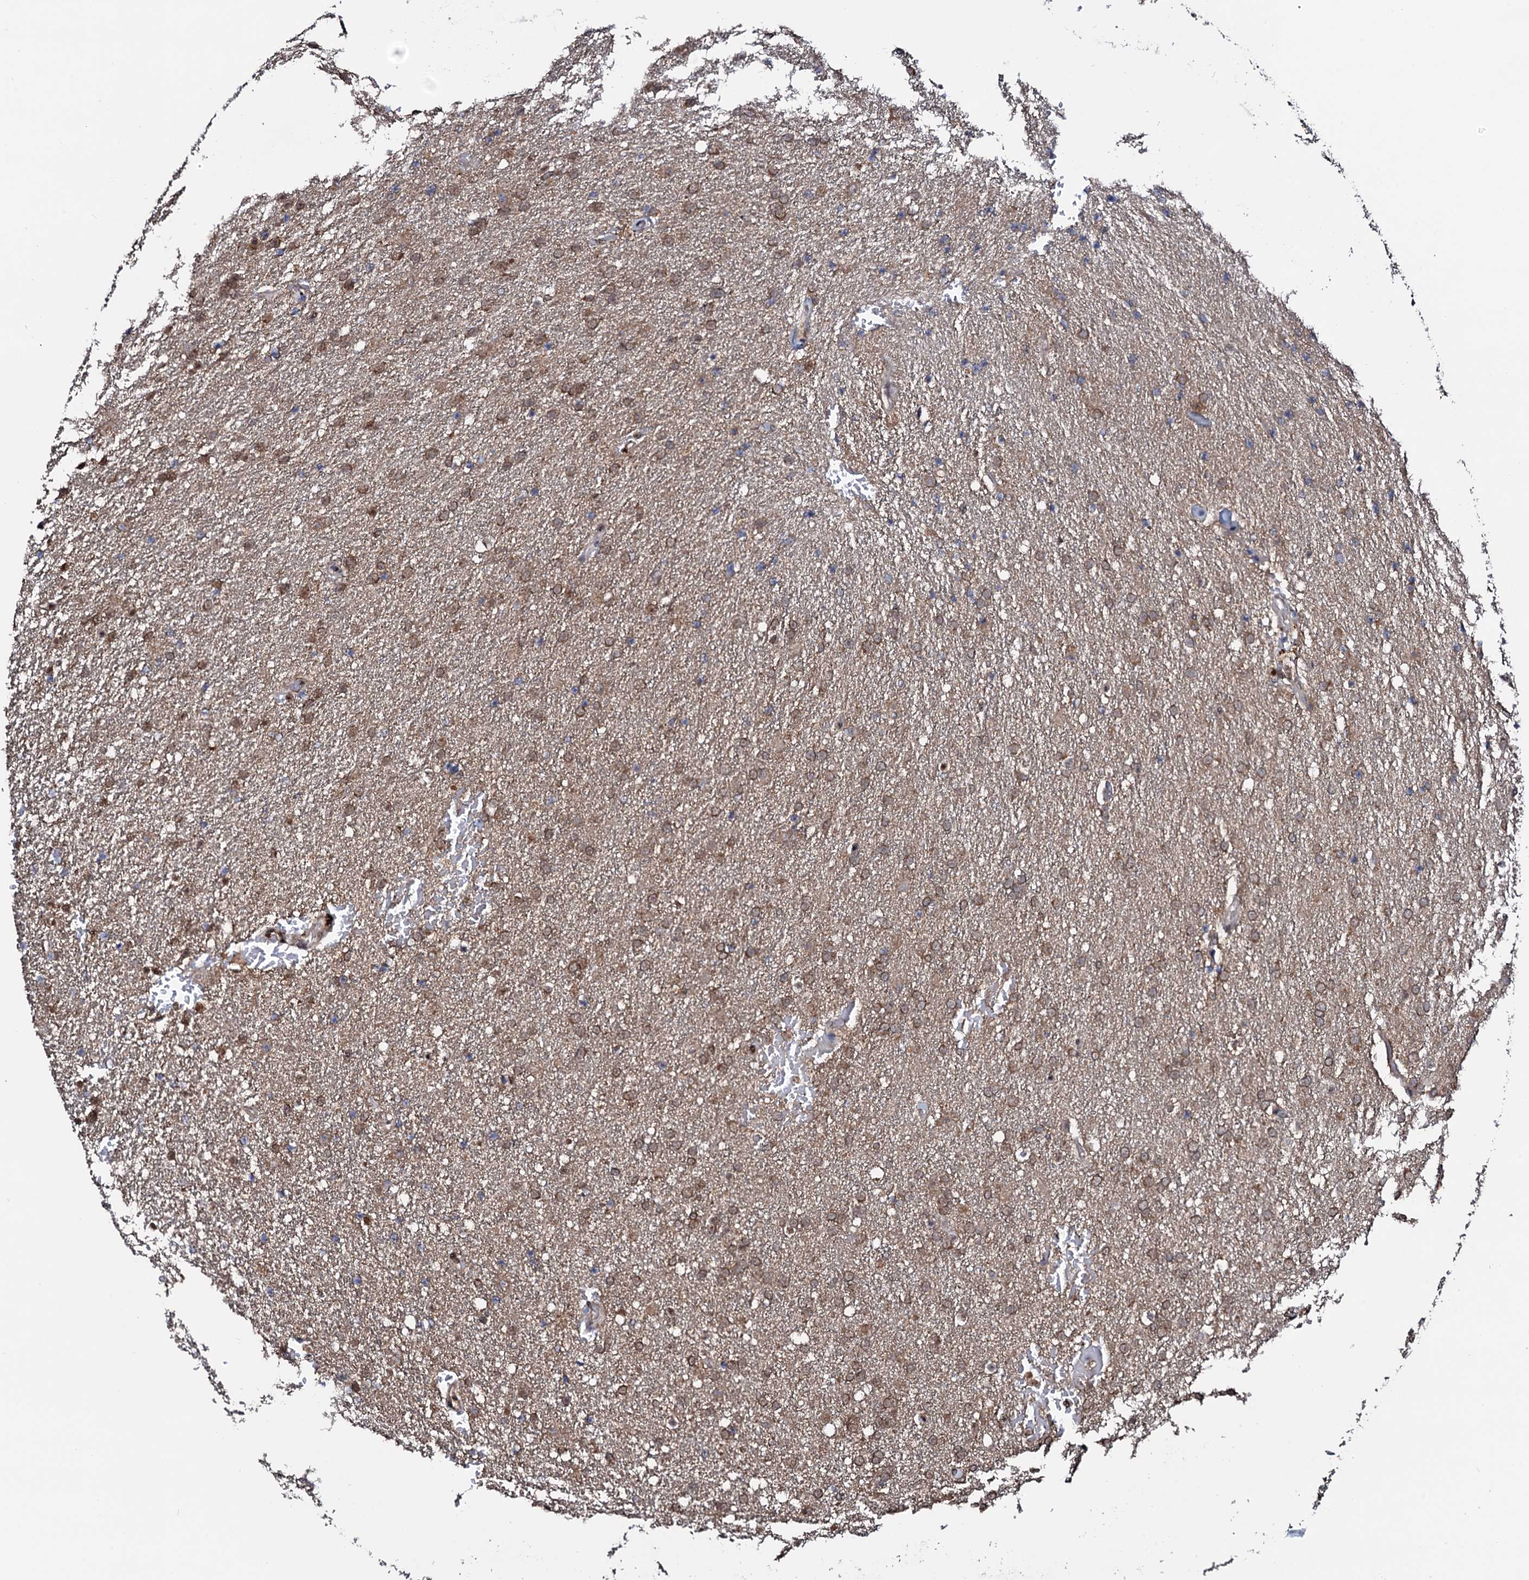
{"staining": {"intensity": "moderate", "quantity": ">75%", "location": "cytoplasmic/membranous"}, "tissue": "glioma", "cell_type": "Tumor cells", "image_type": "cancer", "snomed": [{"axis": "morphology", "description": "Glioma, malignant, High grade"}, {"axis": "topography", "description": "Brain"}], "caption": "High-power microscopy captured an immunohistochemistry (IHC) micrograph of high-grade glioma (malignant), revealing moderate cytoplasmic/membranous expression in approximately >75% of tumor cells.", "gene": "COG6", "patient": {"sex": "male", "age": 72}}